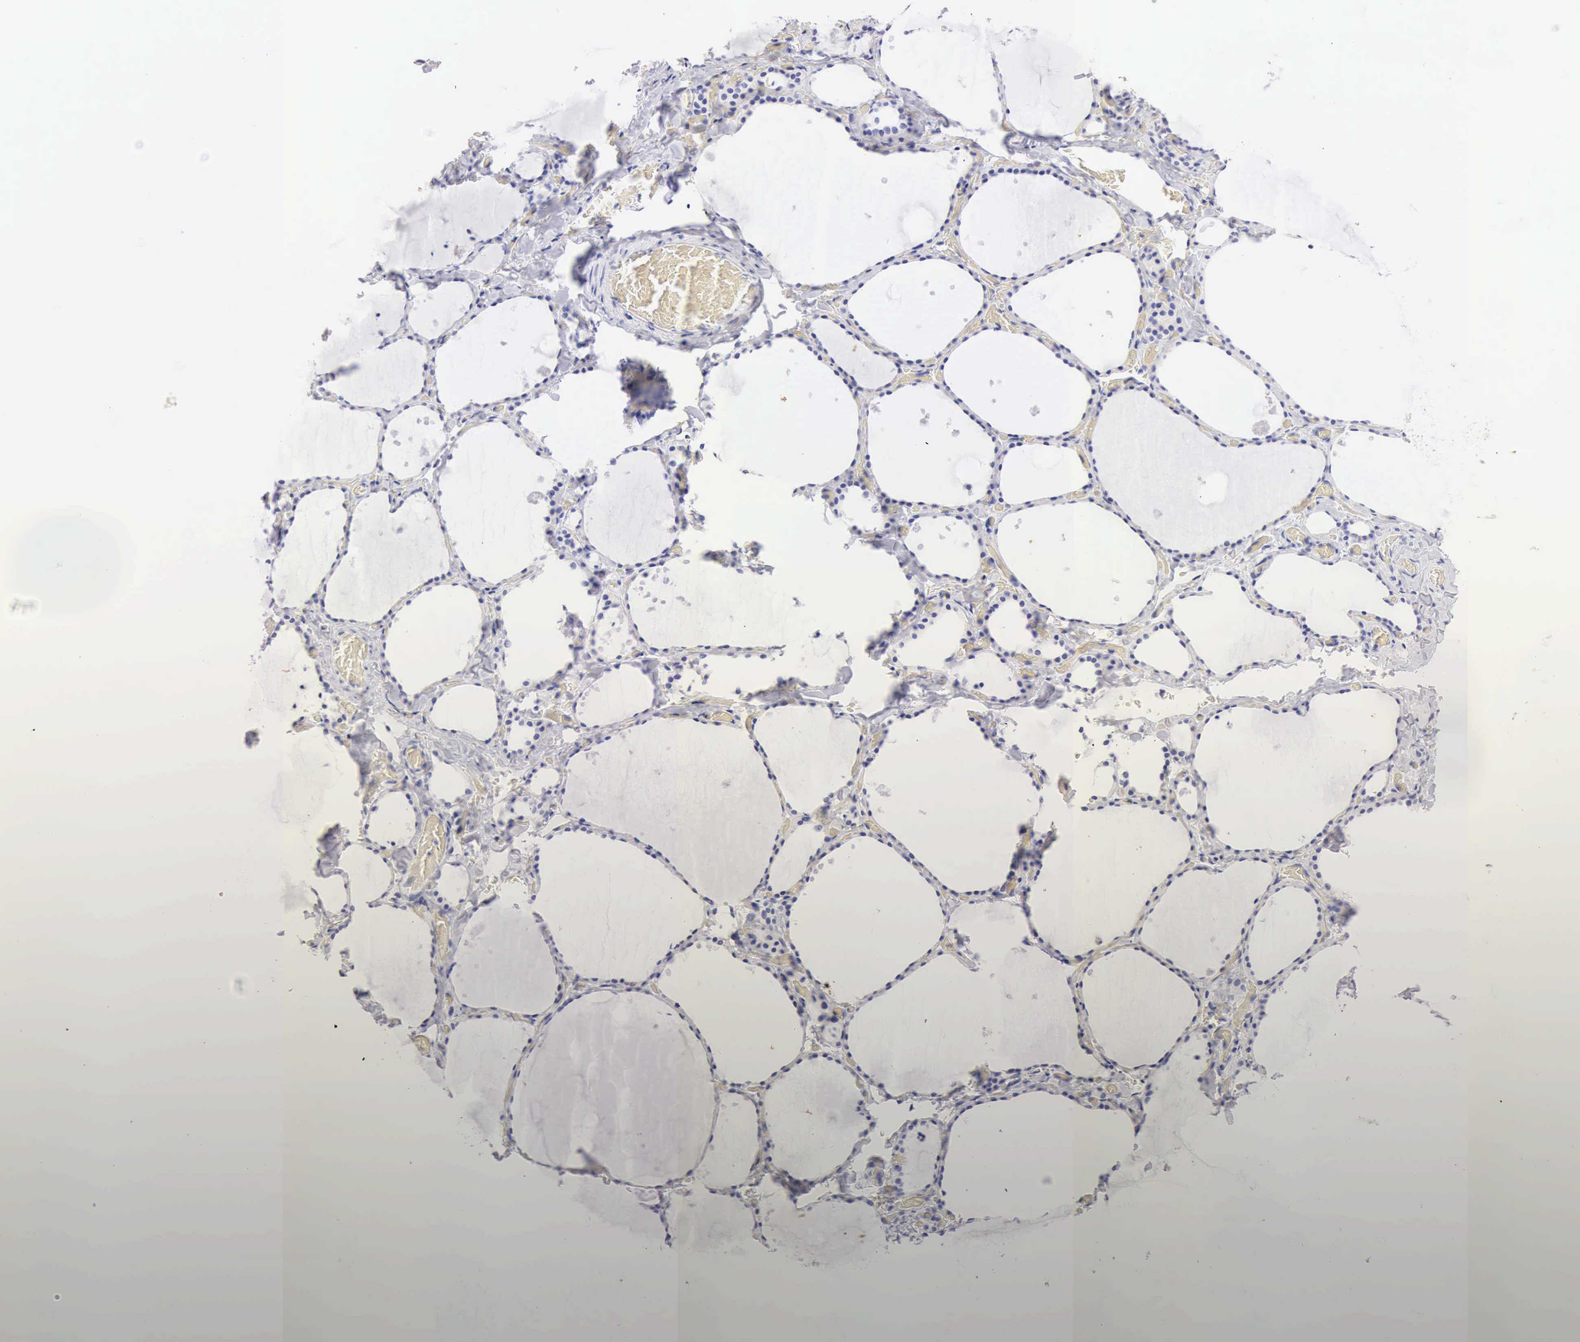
{"staining": {"intensity": "negative", "quantity": "none", "location": "none"}, "tissue": "thyroid gland", "cell_type": "Glandular cells", "image_type": "normal", "snomed": [{"axis": "morphology", "description": "Normal tissue, NOS"}, {"axis": "topography", "description": "Thyroid gland"}], "caption": "Immunohistochemistry micrograph of normal thyroid gland stained for a protein (brown), which demonstrates no positivity in glandular cells. (DAB IHC with hematoxylin counter stain).", "gene": "CDKN2A", "patient": {"sex": "male", "age": 34}}